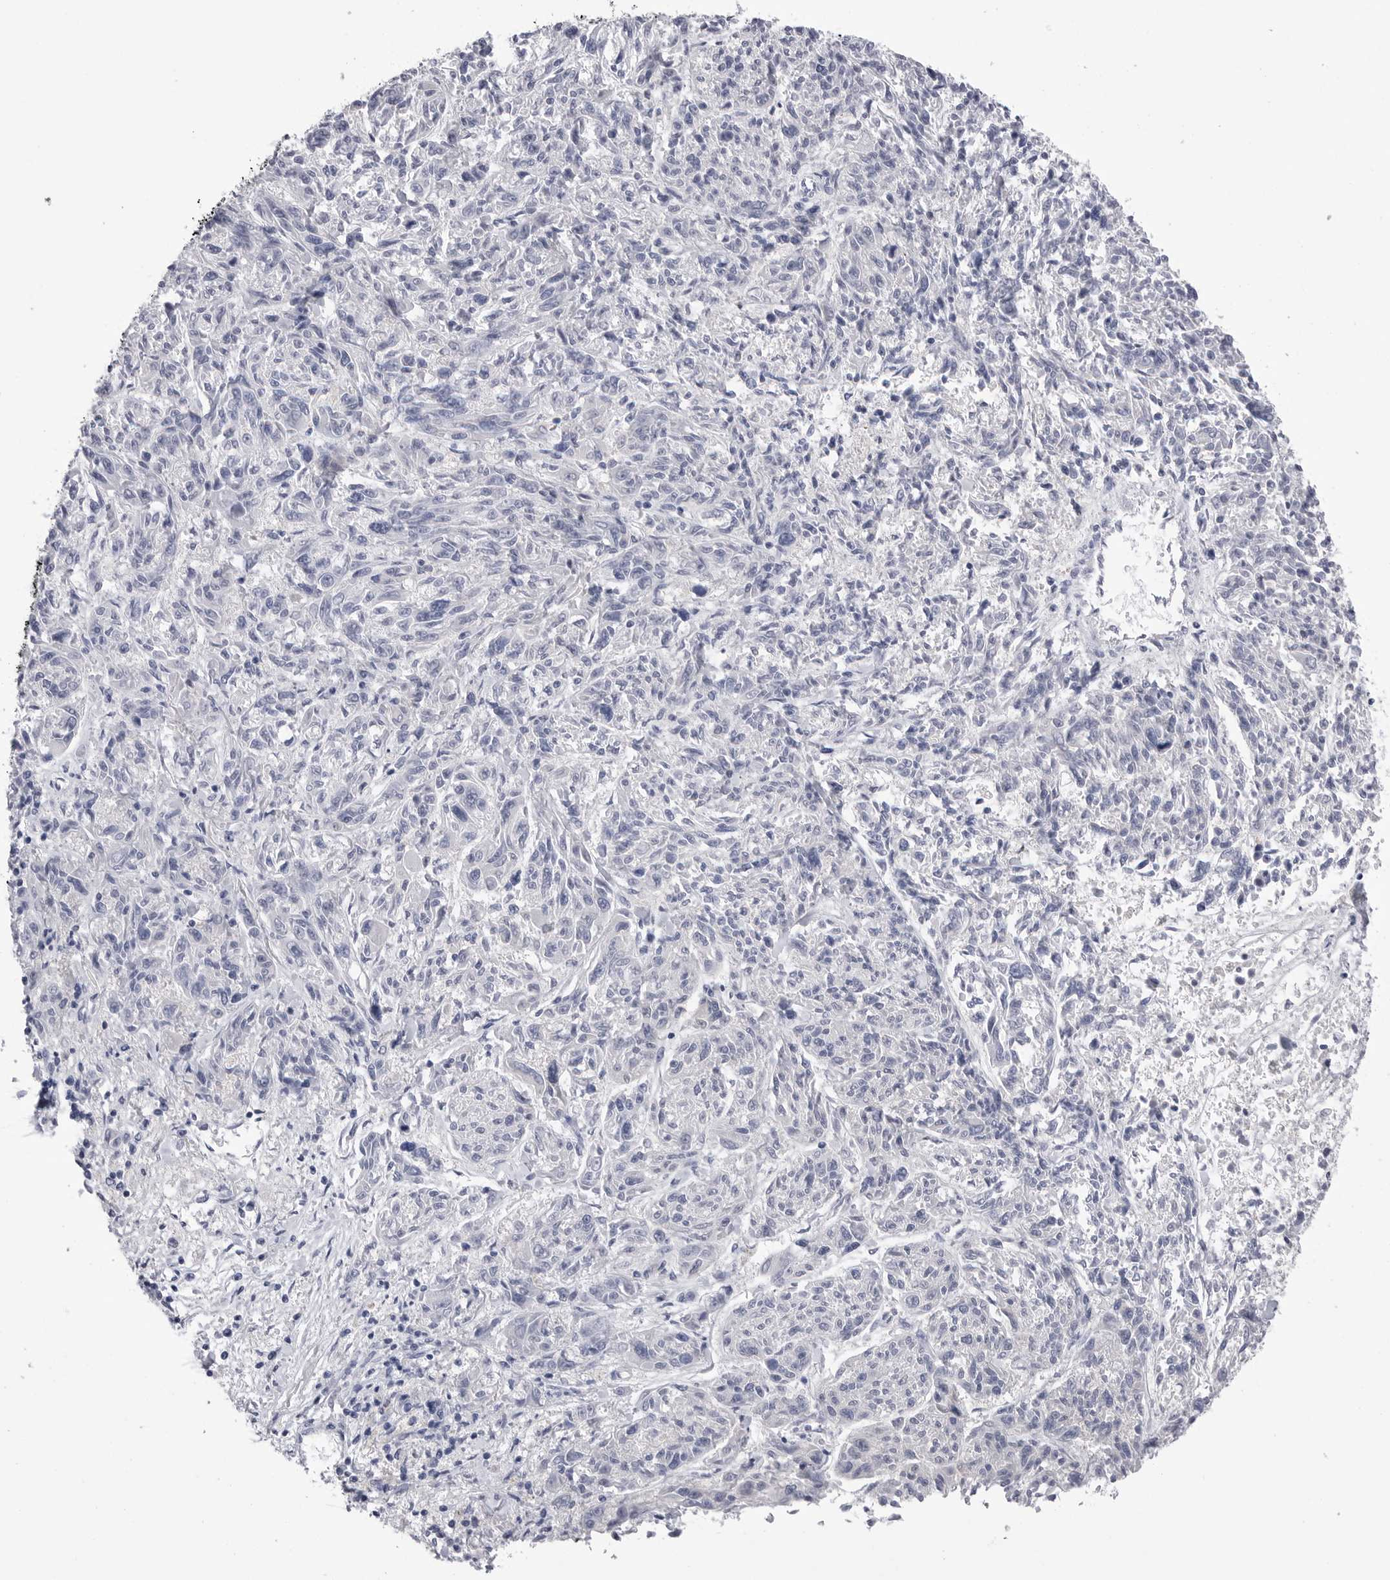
{"staining": {"intensity": "negative", "quantity": "none", "location": "none"}, "tissue": "melanoma", "cell_type": "Tumor cells", "image_type": "cancer", "snomed": [{"axis": "morphology", "description": "Malignant melanoma, NOS"}, {"axis": "topography", "description": "Skin"}], "caption": "DAB immunohistochemical staining of melanoma demonstrates no significant positivity in tumor cells.", "gene": "DLGAP3", "patient": {"sex": "male", "age": 53}}